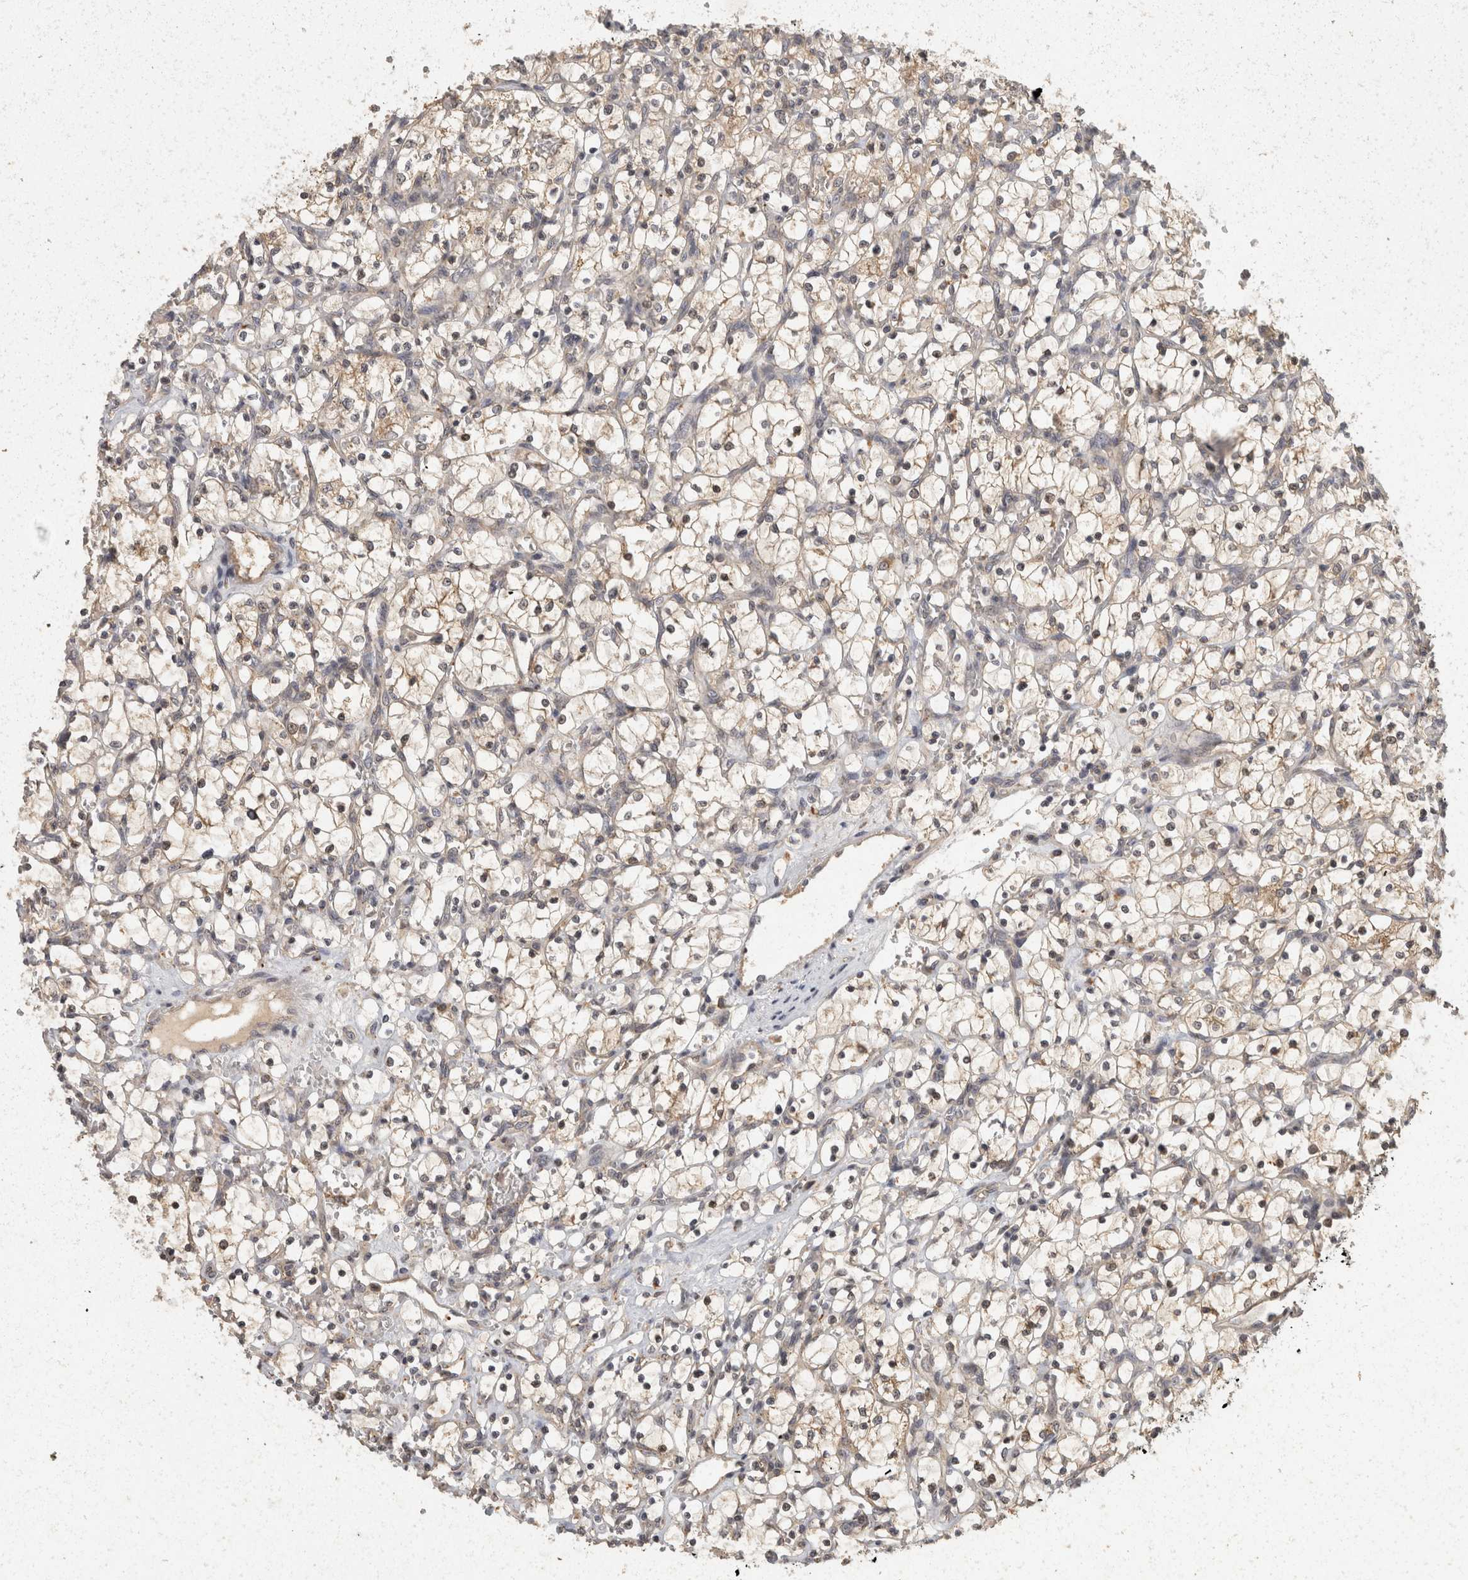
{"staining": {"intensity": "weak", "quantity": "25%-75%", "location": "cytoplasmic/membranous"}, "tissue": "renal cancer", "cell_type": "Tumor cells", "image_type": "cancer", "snomed": [{"axis": "morphology", "description": "Adenocarcinoma, NOS"}, {"axis": "topography", "description": "Kidney"}], "caption": "A micrograph of adenocarcinoma (renal) stained for a protein displays weak cytoplasmic/membranous brown staining in tumor cells.", "gene": "ACAT2", "patient": {"sex": "female", "age": 69}}